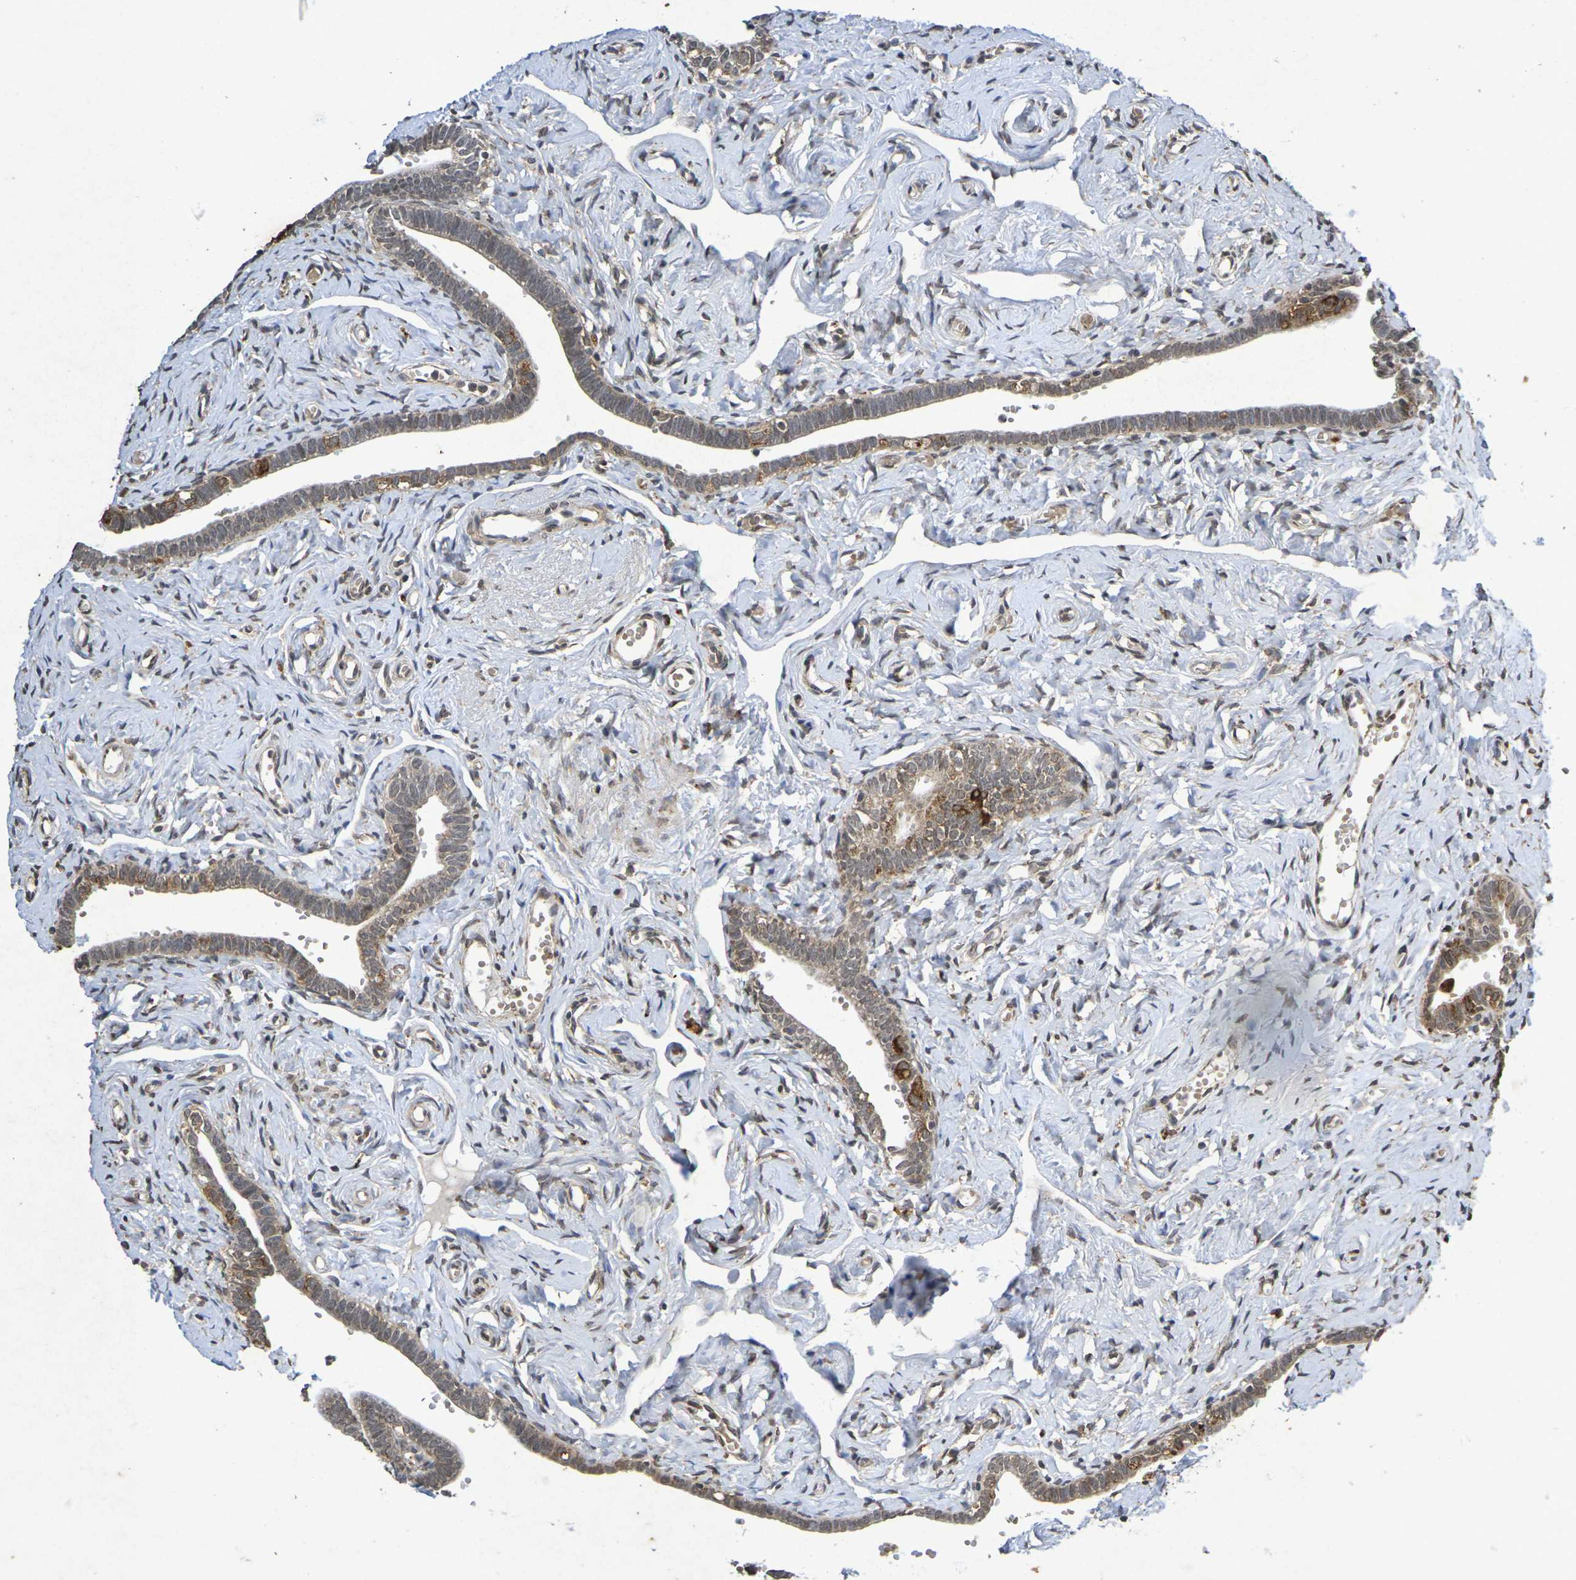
{"staining": {"intensity": "moderate", "quantity": ">75%", "location": "cytoplasmic/membranous,nuclear"}, "tissue": "fallopian tube", "cell_type": "Glandular cells", "image_type": "normal", "snomed": [{"axis": "morphology", "description": "Normal tissue, NOS"}, {"axis": "topography", "description": "Fallopian tube"}], "caption": "Protein expression by immunohistochemistry (IHC) reveals moderate cytoplasmic/membranous,nuclear positivity in about >75% of glandular cells in normal fallopian tube.", "gene": "GUCY1A2", "patient": {"sex": "female", "age": 71}}